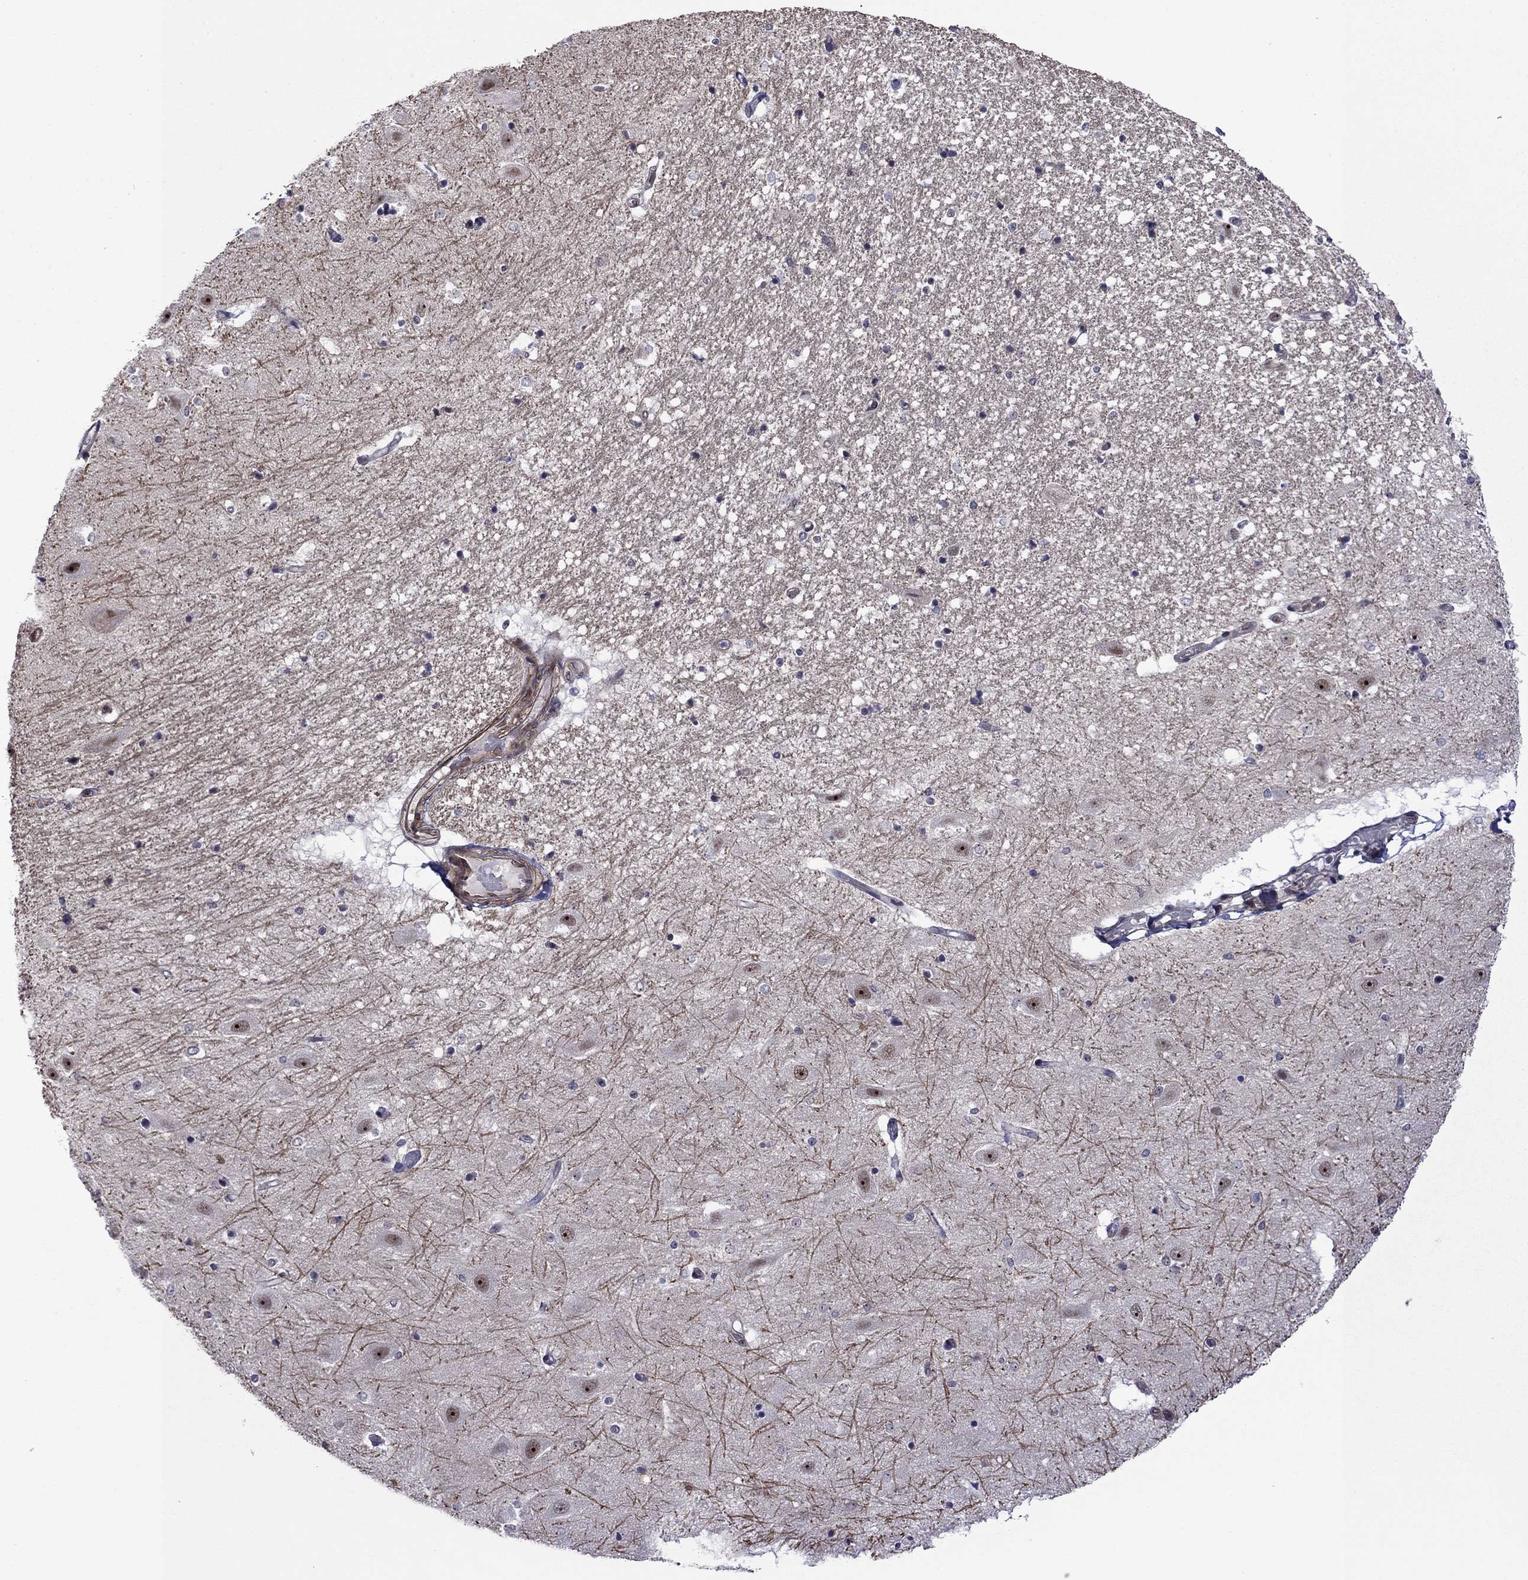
{"staining": {"intensity": "negative", "quantity": "none", "location": "none"}, "tissue": "hippocampus", "cell_type": "Glial cells", "image_type": "normal", "snomed": [{"axis": "morphology", "description": "Normal tissue, NOS"}, {"axis": "topography", "description": "Hippocampus"}], "caption": "This is an IHC photomicrograph of benign human hippocampus. There is no expression in glial cells.", "gene": "SURF2", "patient": {"sex": "male", "age": 49}}